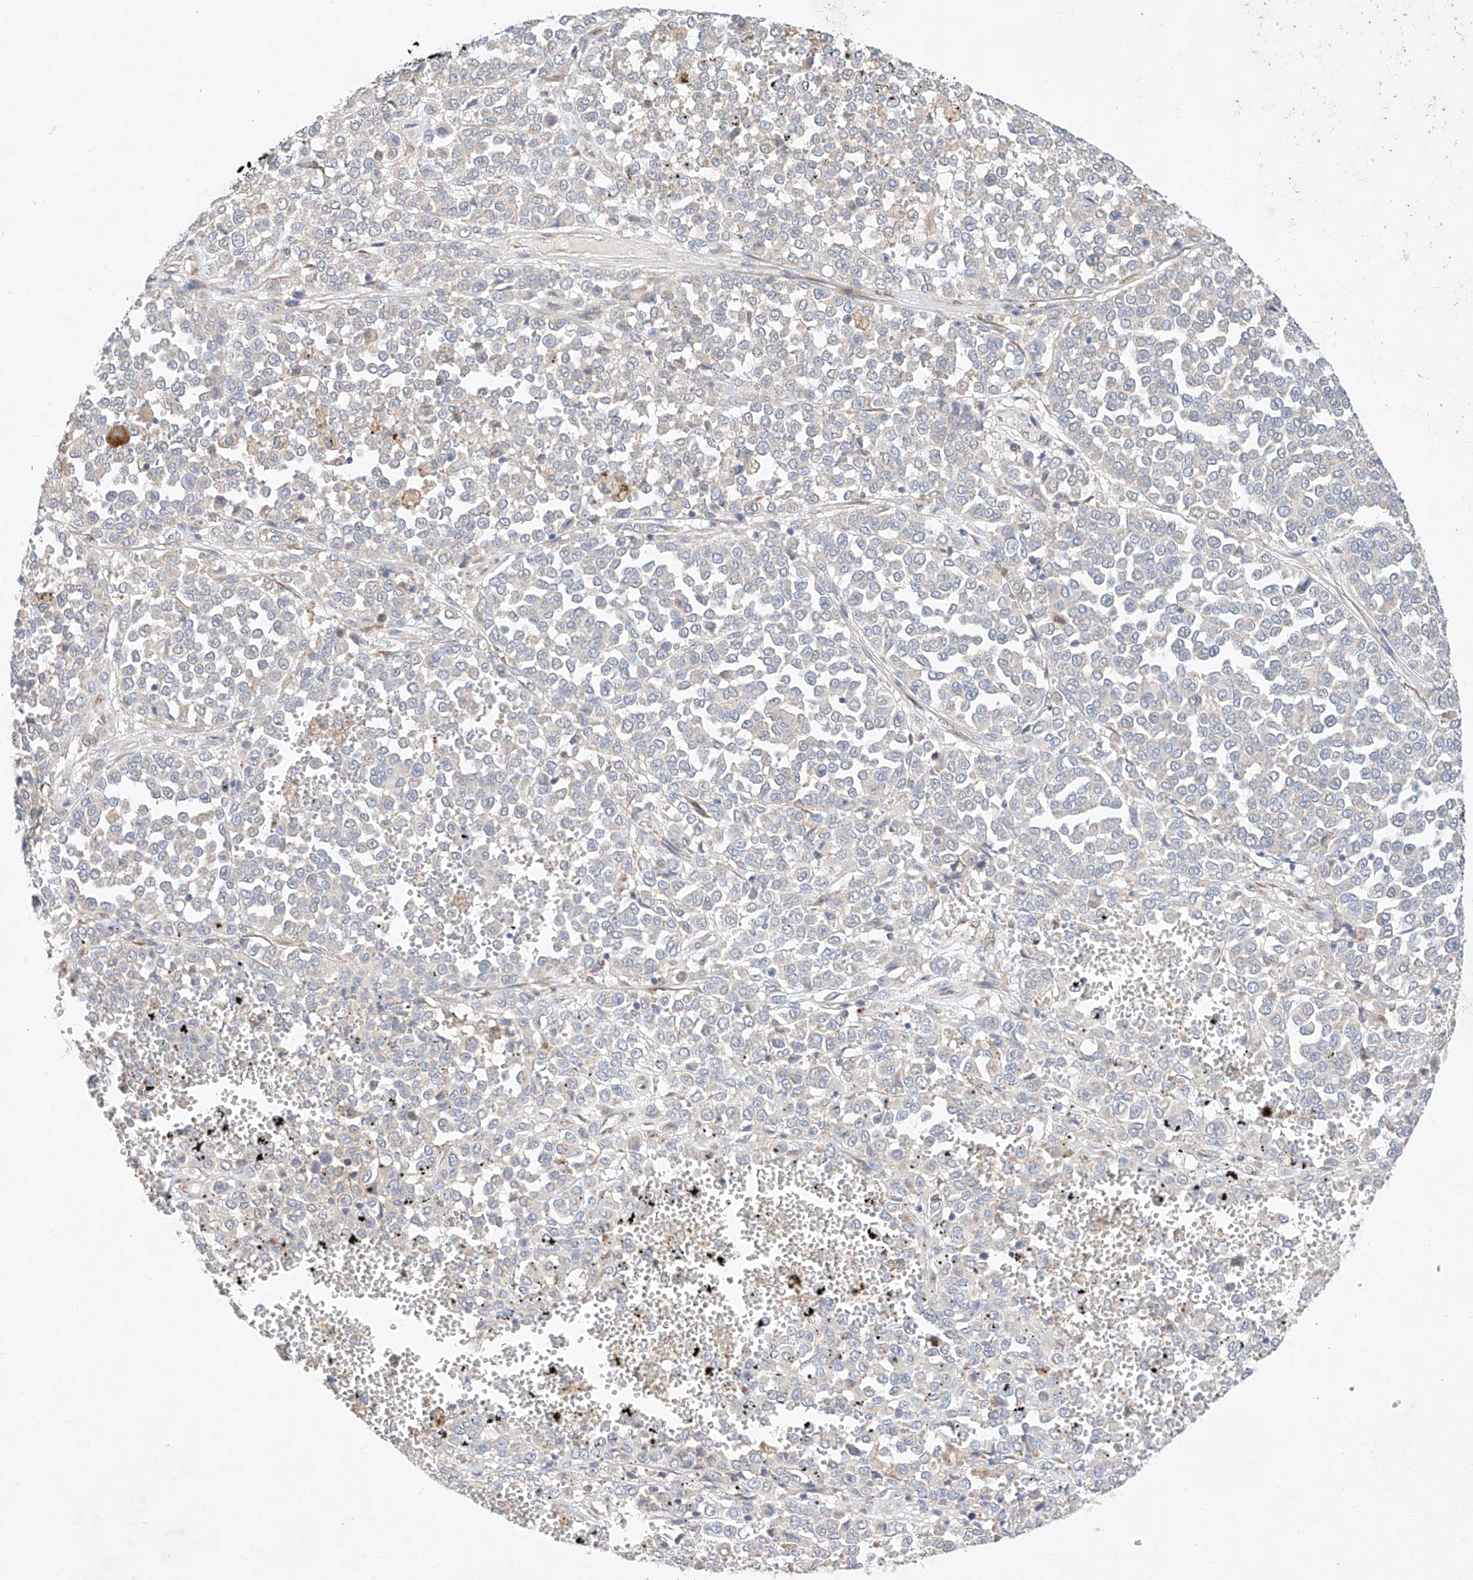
{"staining": {"intensity": "negative", "quantity": "none", "location": "none"}, "tissue": "melanoma", "cell_type": "Tumor cells", "image_type": "cancer", "snomed": [{"axis": "morphology", "description": "Malignant melanoma, Metastatic site"}, {"axis": "topography", "description": "Pancreas"}], "caption": "A micrograph of melanoma stained for a protein displays no brown staining in tumor cells. The staining was performed using DAB to visualize the protein expression in brown, while the nuclei were stained in blue with hematoxylin (Magnification: 20x).", "gene": "C6orf118", "patient": {"sex": "female", "age": 30}}